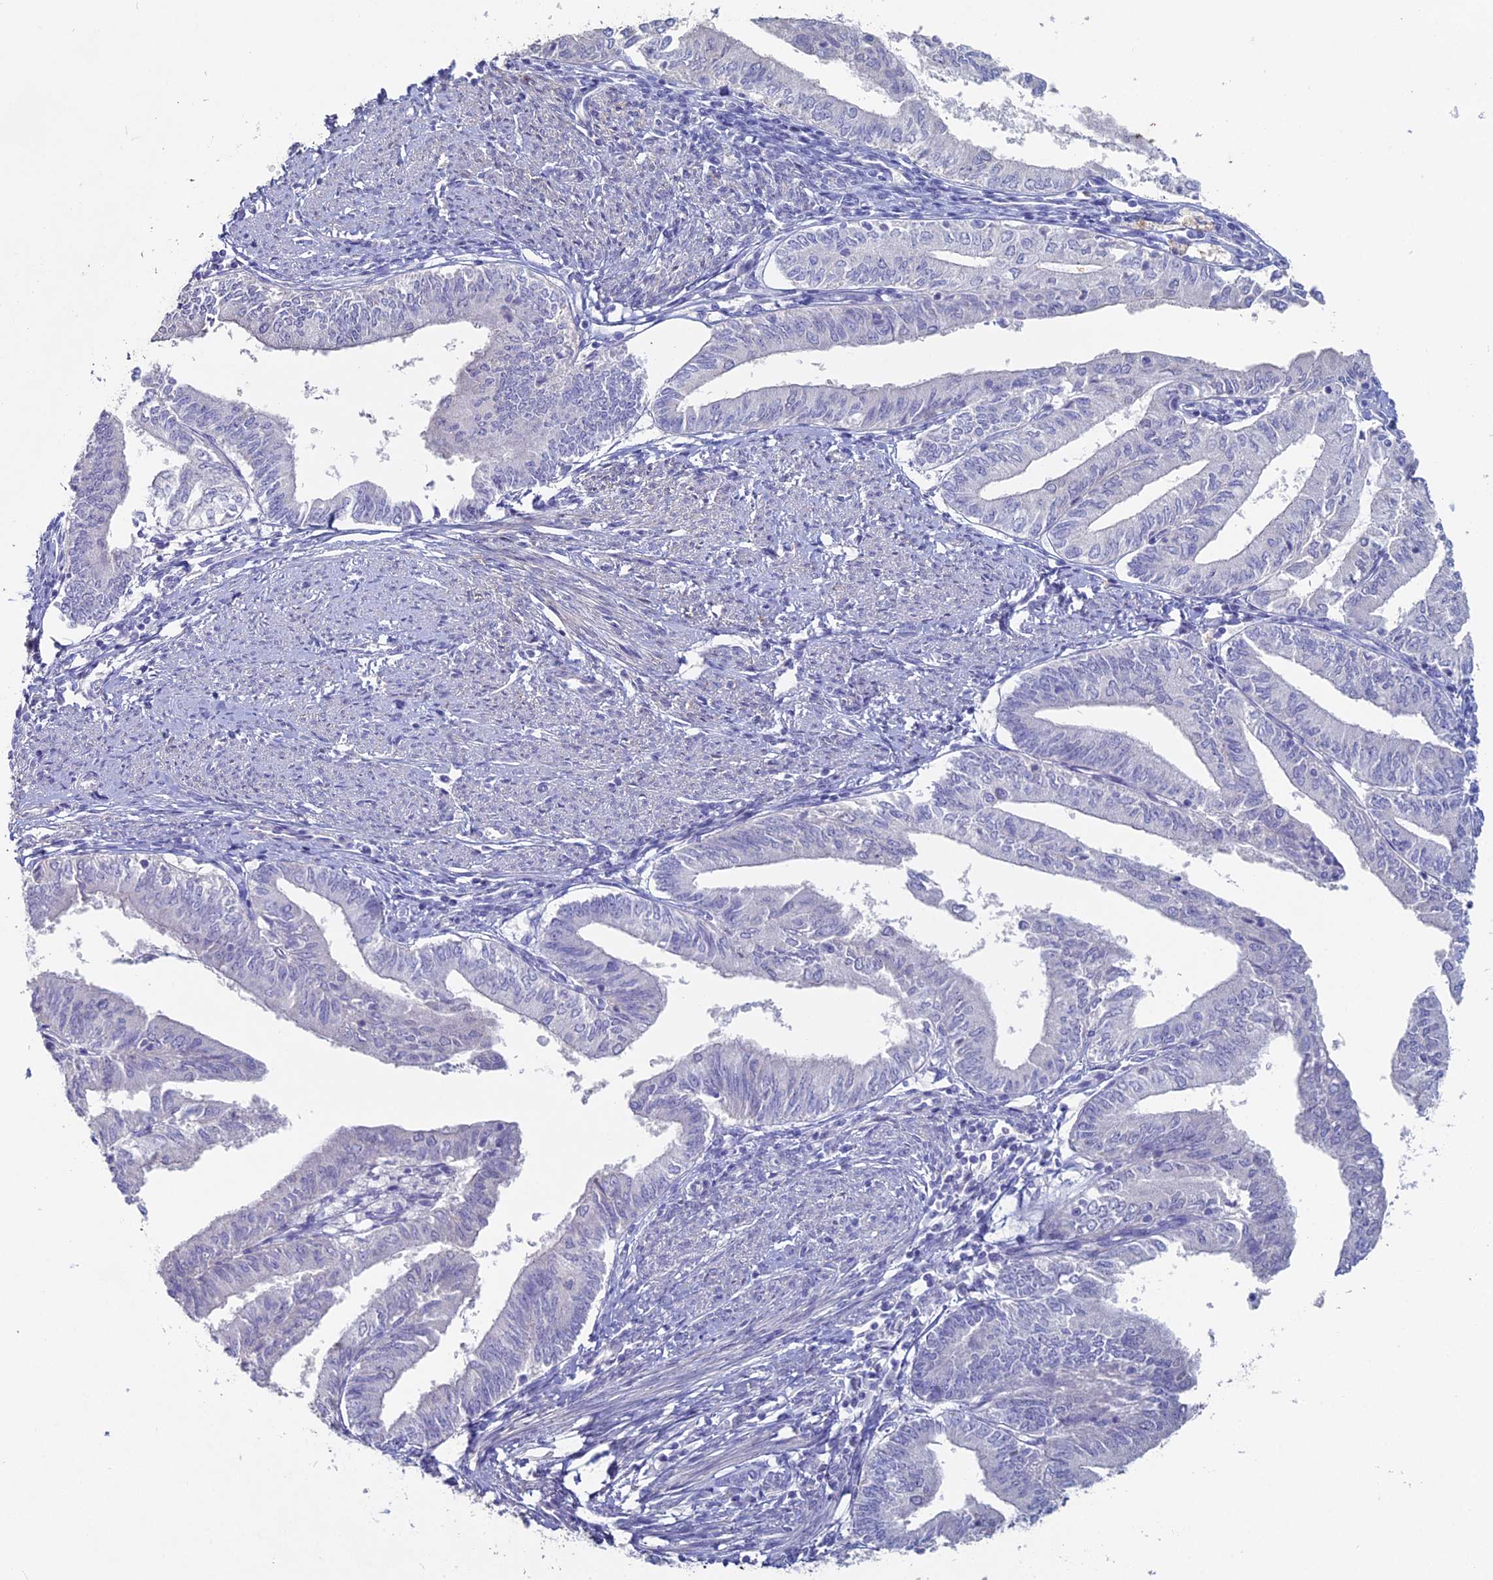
{"staining": {"intensity": "negative", "quantity": "none", "location": "none"}, "tissue": "endometrial cancer", "cell_type": "Tumor cells", "image_type": "cancer", "snomed": [{"axis": "morphology", "description": "Adenocarcinoma, NOS"}, {"axis": "topography", "description": "Endometrium"}], "caption": "An IHC micrograph of endometrial cancer is shown. There is no staining in tumor cells of endometrial cancer.", "gene": "NCAM1", "patient": {"sex": "female", "age": 66}}